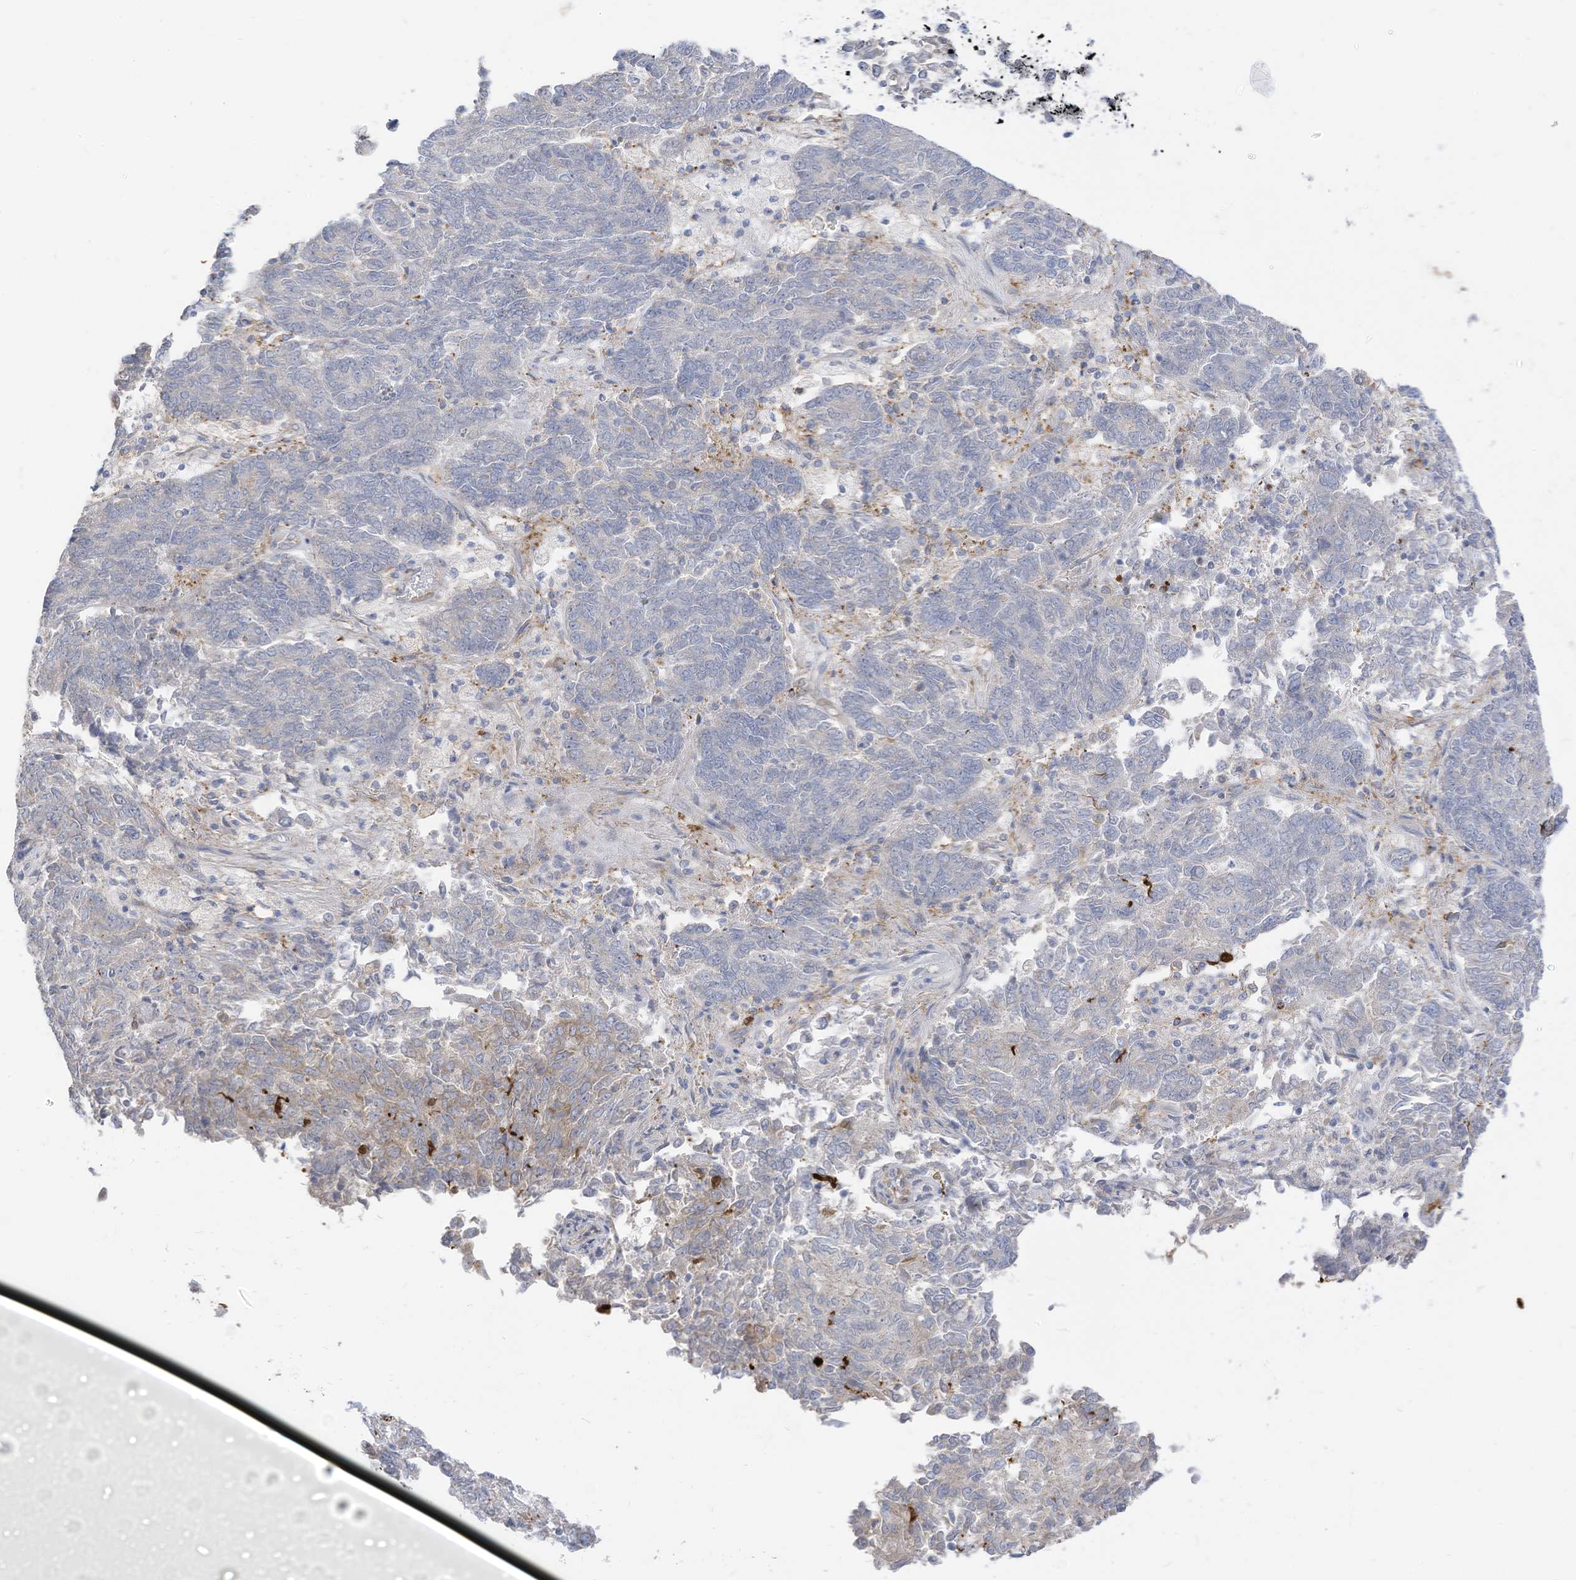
{"staining": {"intensity": "negative", "quantity": "none", "location": "none"}, "tissue": "endometrial cancer", "cell_type": "Tumor cells", "image_type": "cancer", "snomed": [{"axis": "morphology", "description": "Adenocarcinoma, NOS"}, {"axis": "topography", "description": "Endometrium"}], "caption": "This is an immunohistochemistry micrograph of human endometrial cancer. There is no positivity in tumor cells.", "gene": "ATP13A1", "patient": {"sex": "female", "age": 80}}